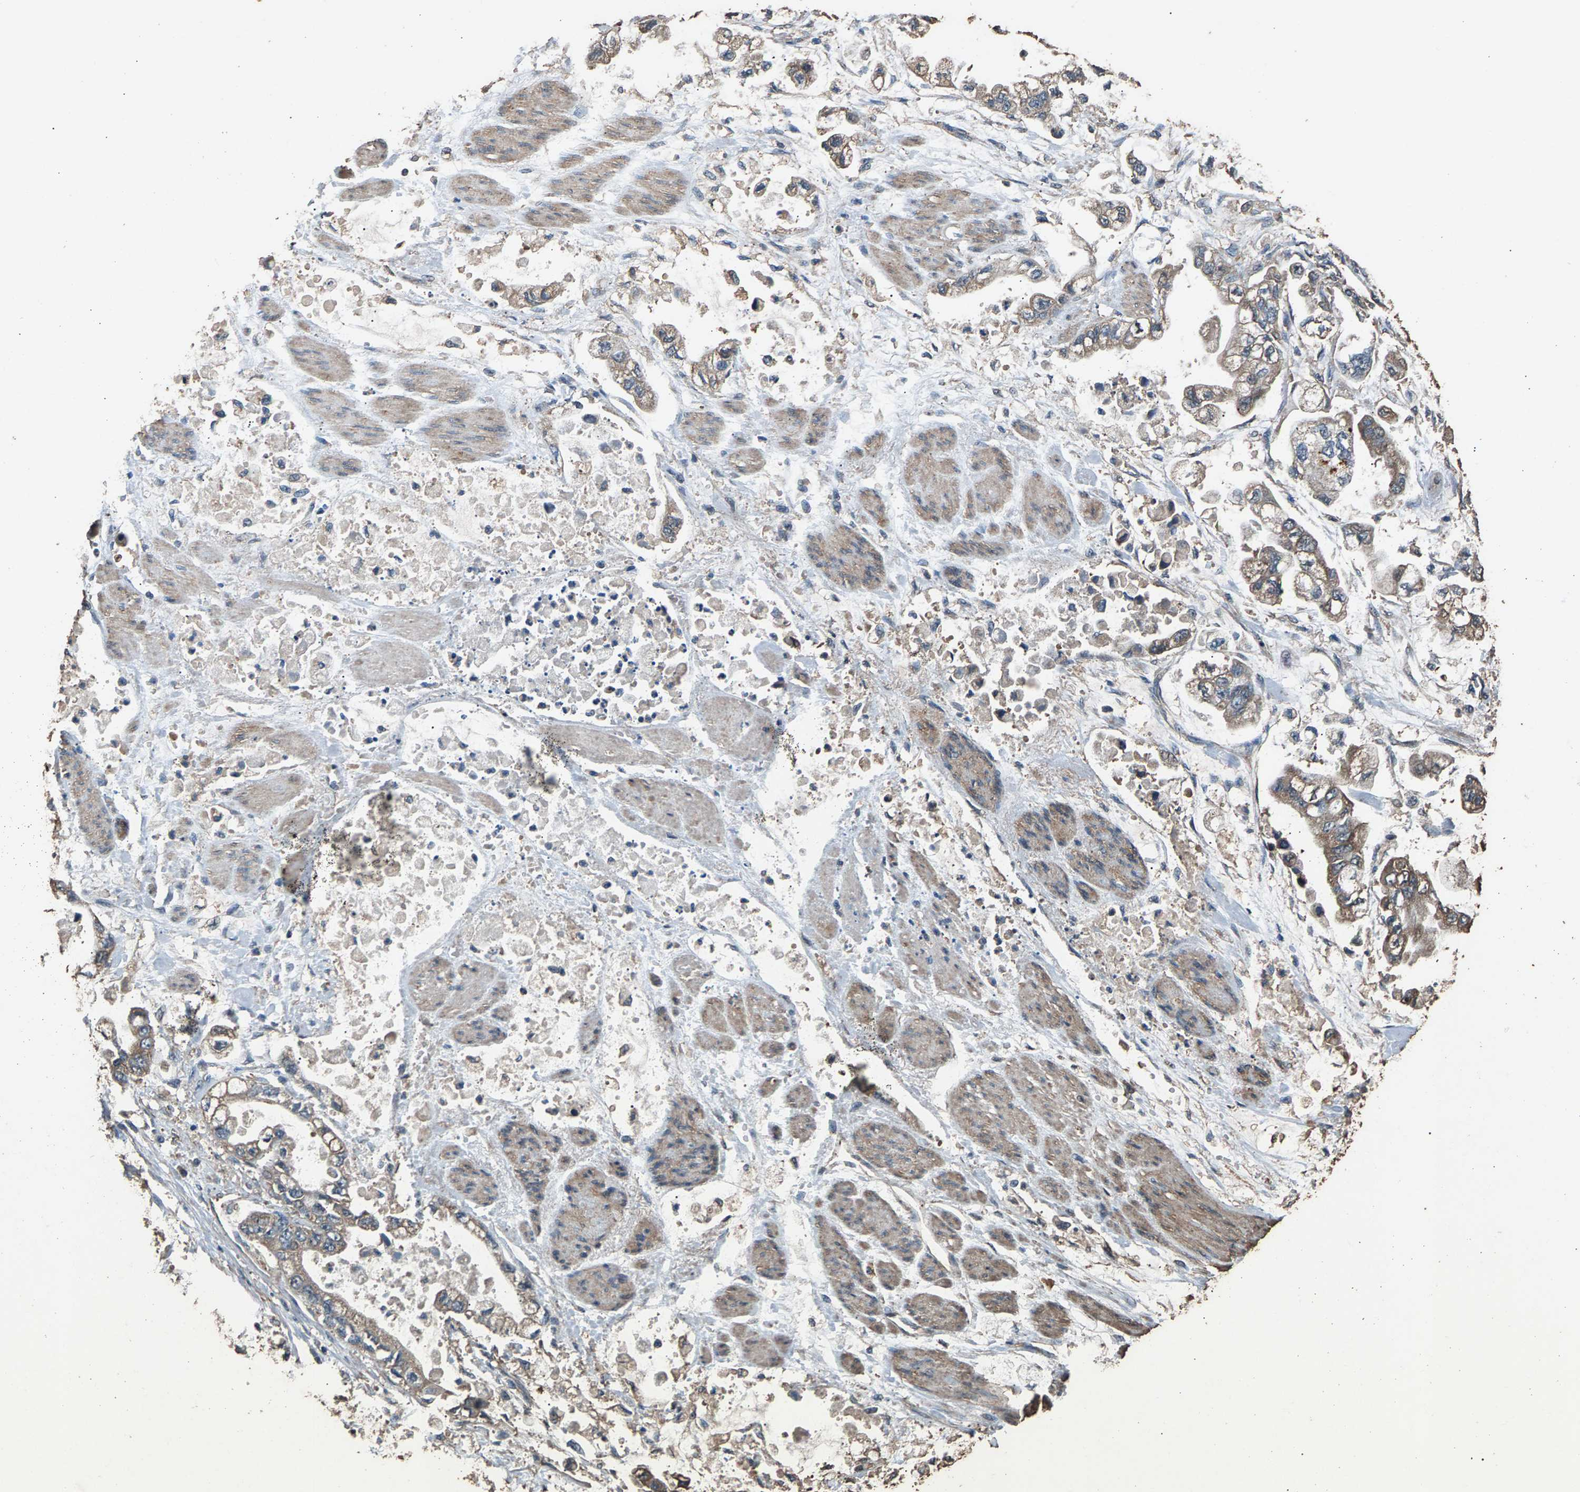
{"staining": {"intensity": "weak", "quantity": ">75%", "location": "cytoplasmic/membranous"}, "tissue": "stomach cancer", "cell_type": "Tumor cells", "image_type": "cancer", "snomed": [{"axis": "morphology", "description": "Normal tissue, NOS"}, {"axis": "morphology", "description": "Adenocarcinoma, NOS"}, {"axis": "topography", "description": "Stomach"}], "caption": "Protein expression analysis of human adenocarcinoma (stomach) reveals weak cytoplasmic/membranous expression in approximately >75% of tumor cells. (Brightfield microscopy of DAB IHC at high magnification).", "gene": "MRPL27", "patient": {"sex": "male", "age": 62}}